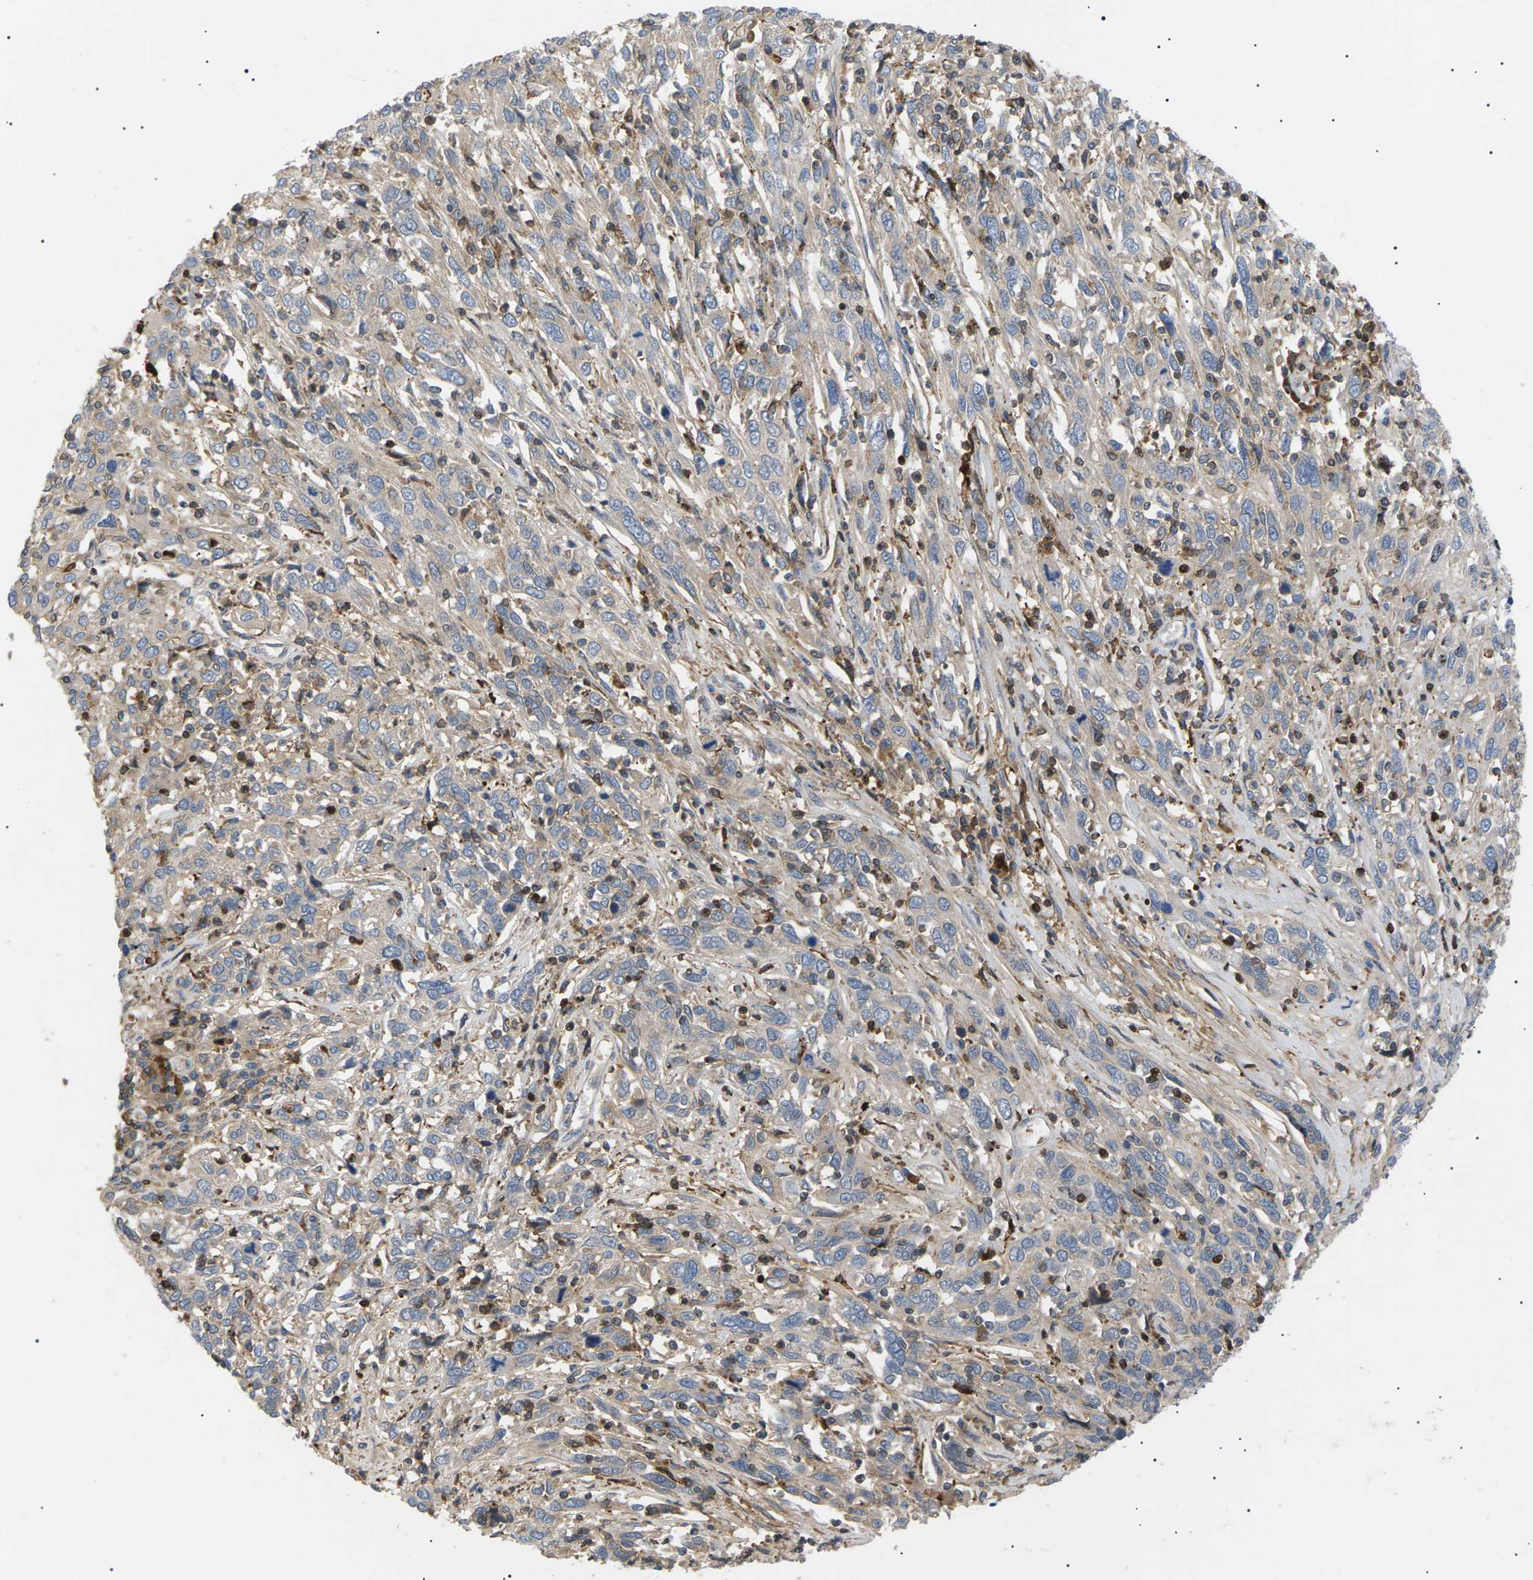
{"staining": {"intensity": "negative", "quantity": "none", "location": "none"}, "tissue": "cervical cancer", "cell_type": "Tumor cells", "image_type": "cancer", "snomed": [{"axis": "morphology", "description": "Squamous cell carcinoma, NOS"}, {"axis": "topography", "description": "Cervix"}], "caption": "An IHC photomicrograph of cervical cancer is shown. There is no staining in tumor cells of cervical cancer. (DAB IHC with hematoxylin counter stain).", "gene": "TMTC4", "patient": {"sex": "female", "age": 46}}